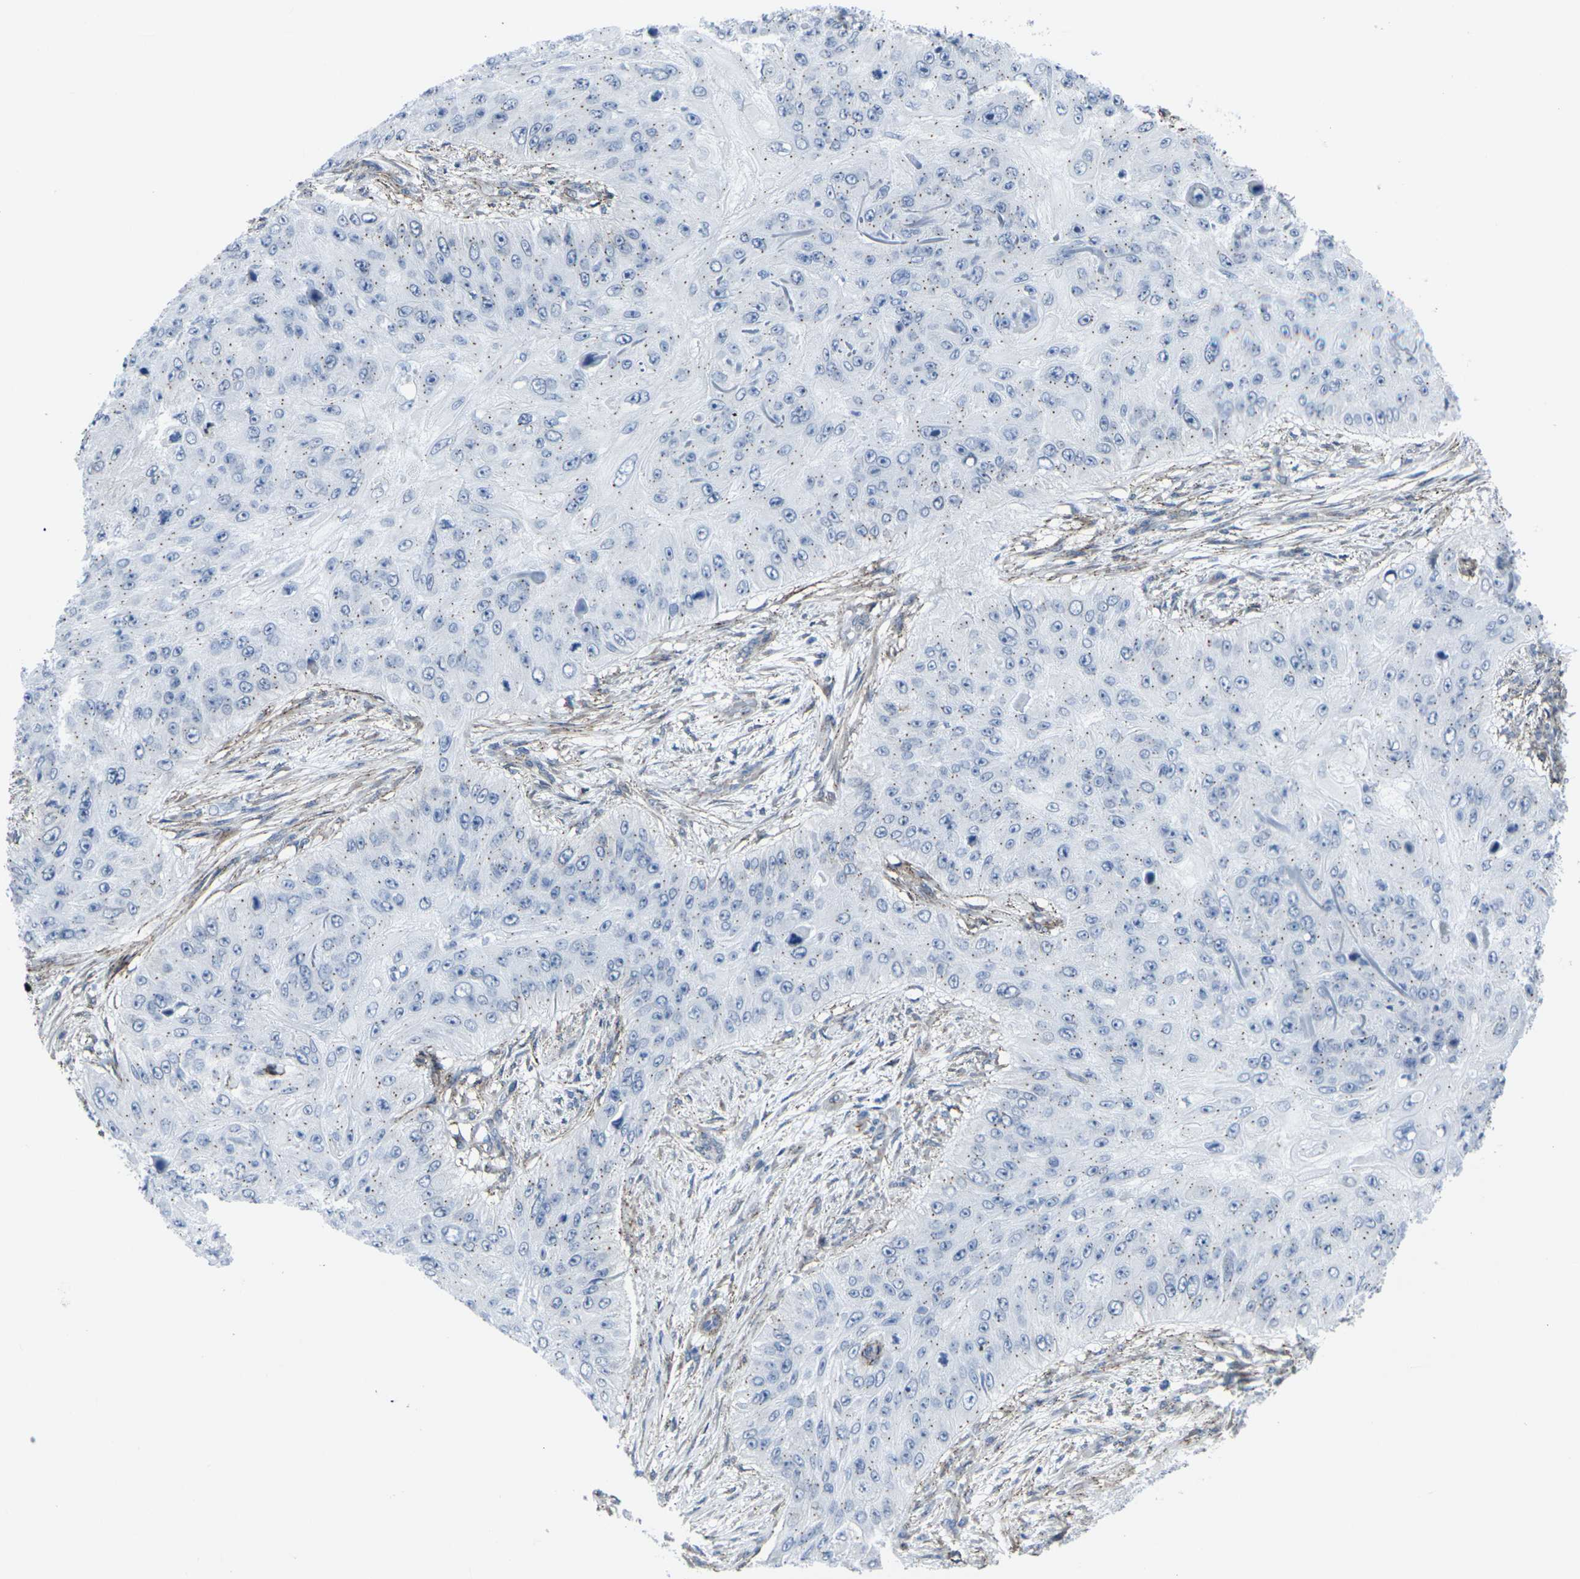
{"staining": {"intensity": "negative", "quantity": "none", "location": "none"}, "tissue": "skin cancer", "cell_type": "Tumor cells", "image_type": "cancer", "snomed": [{"axis": "morphology", "description": "Squamous cell carcinoma, NOS"}, {"axis": "topography", "description": "Skin"}], "caption": "A histopathology image of human squamous cell carcinoma (skin) is negative for staining in tumor cells.", "gene": "CDH11", "patient": {"sex": "female", "age": 80}}